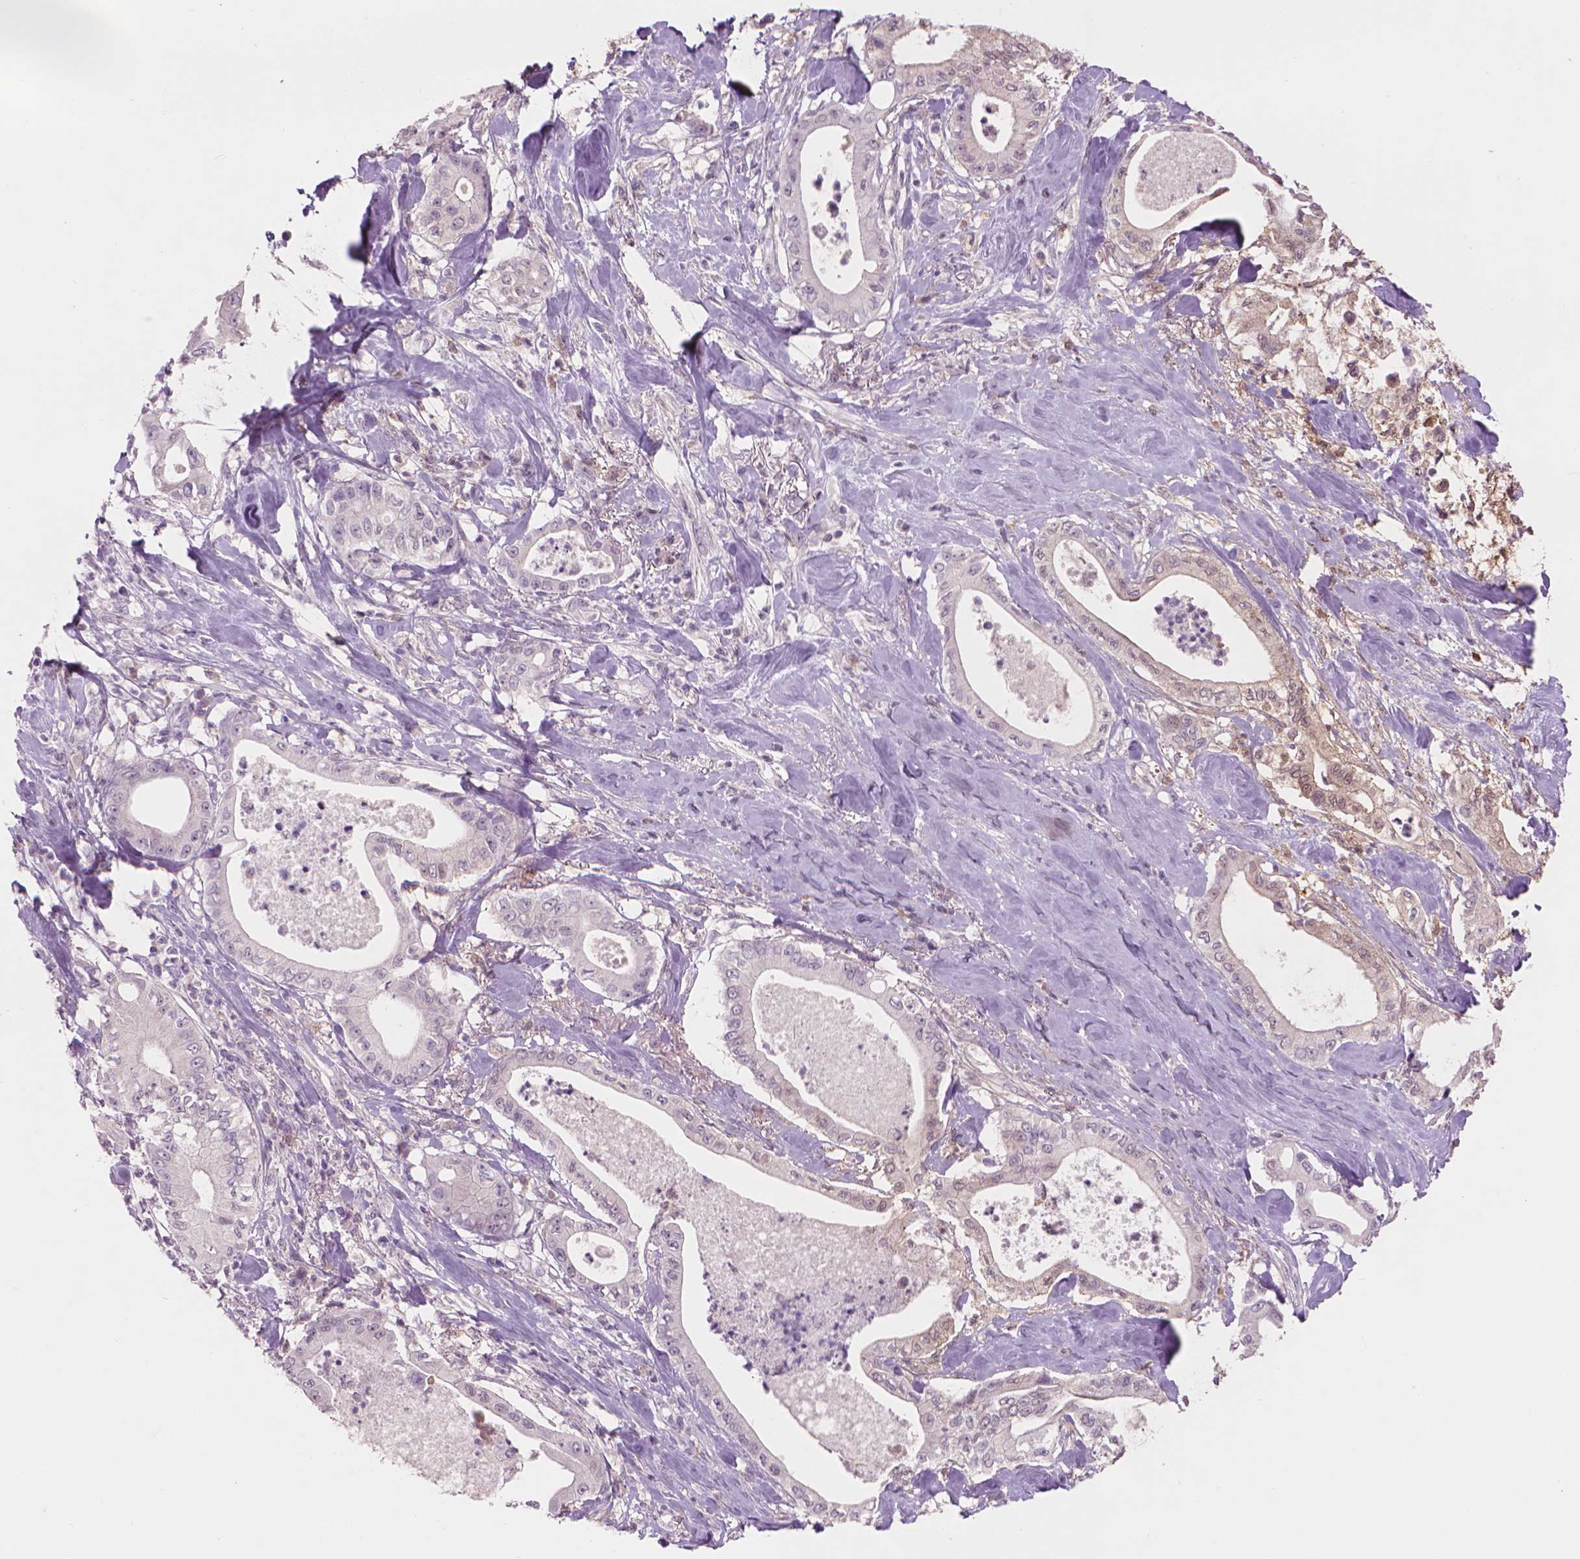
{"staining": {"intensity": "negative", "quantity": "none", "location": "none"}, "tissue": "pancreatic cancer", "cell_type": "Tumor cells", "image_type": "cancer", "snomed": [{"axis": "morphology", "description": "Adenocarcinoma, NOS"}, {"axis": "topography", "description": "Pancreas"}], "caption": "Pancreatic adenocarcinoma stained for a protein using immunohistochemistry demonstrates no staining tumor cells.", "gene": "ENO2", "patient": {"sex": "male", "age": 71}}